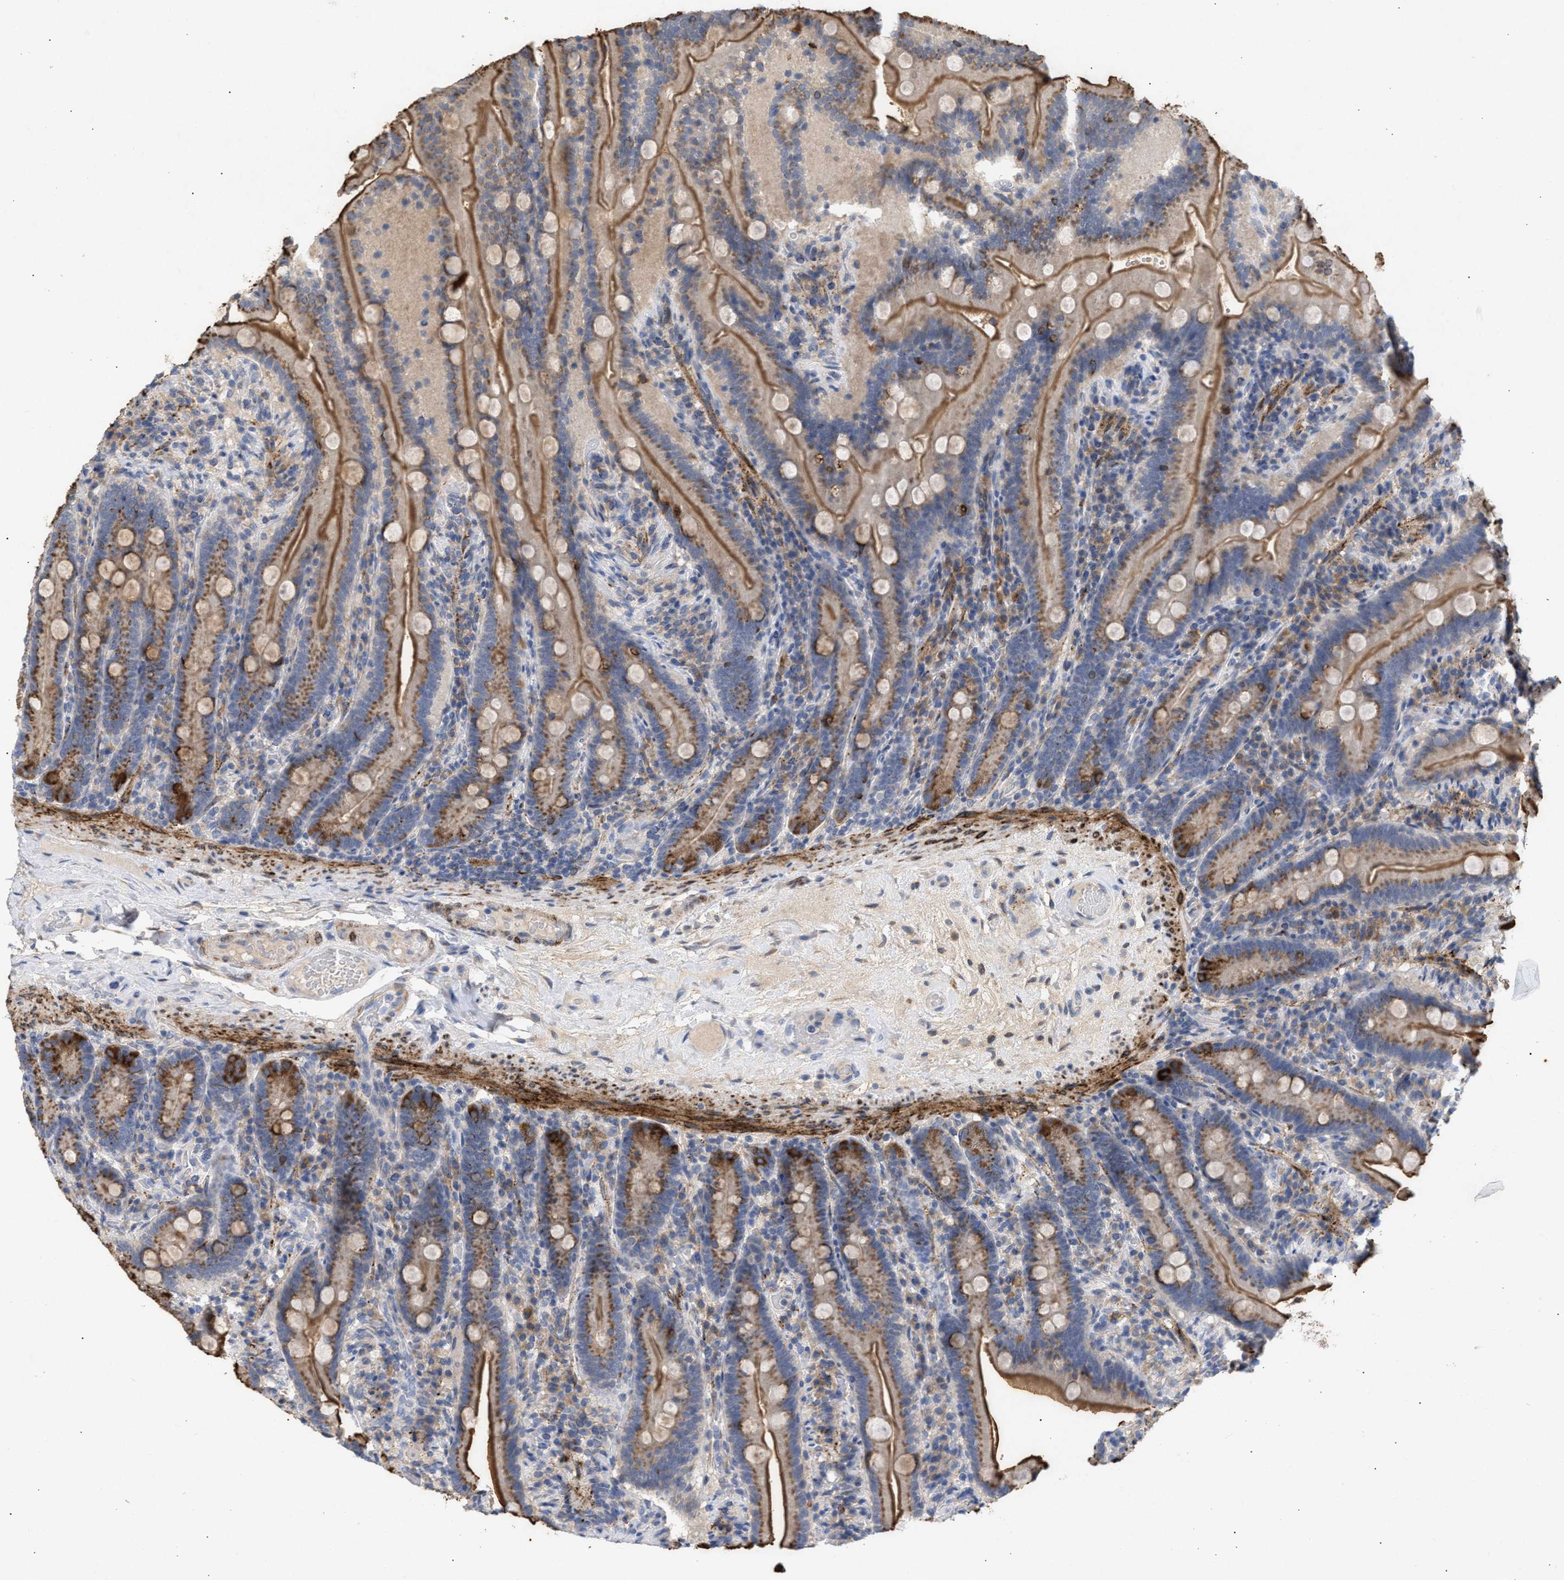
{"staining": {"intensity": "moderate", "quantity": "25%-75%", "location": "cytoplasmic/membranous"}, "tissue": "duodenum", "cell_type": "Glandular cells", "image_type": "normal", "snomed": [{"axis": "morphology", "description": "Normal tissue, NOS"}, {"axis": "topography", "description": "Duodenum"}], "caption": "Brown immunohistochemical staining in normal duodenum exhibits moderate cytoplasmic/membranous expression in approximately 25%-75% of glandular cells. (DAB (3,3'-diaminobenzidine) = brown stain, brightfield microscopy at high magnification).", "gene": "SELENOM", "patient": {"sex": "male", "age": 54}}